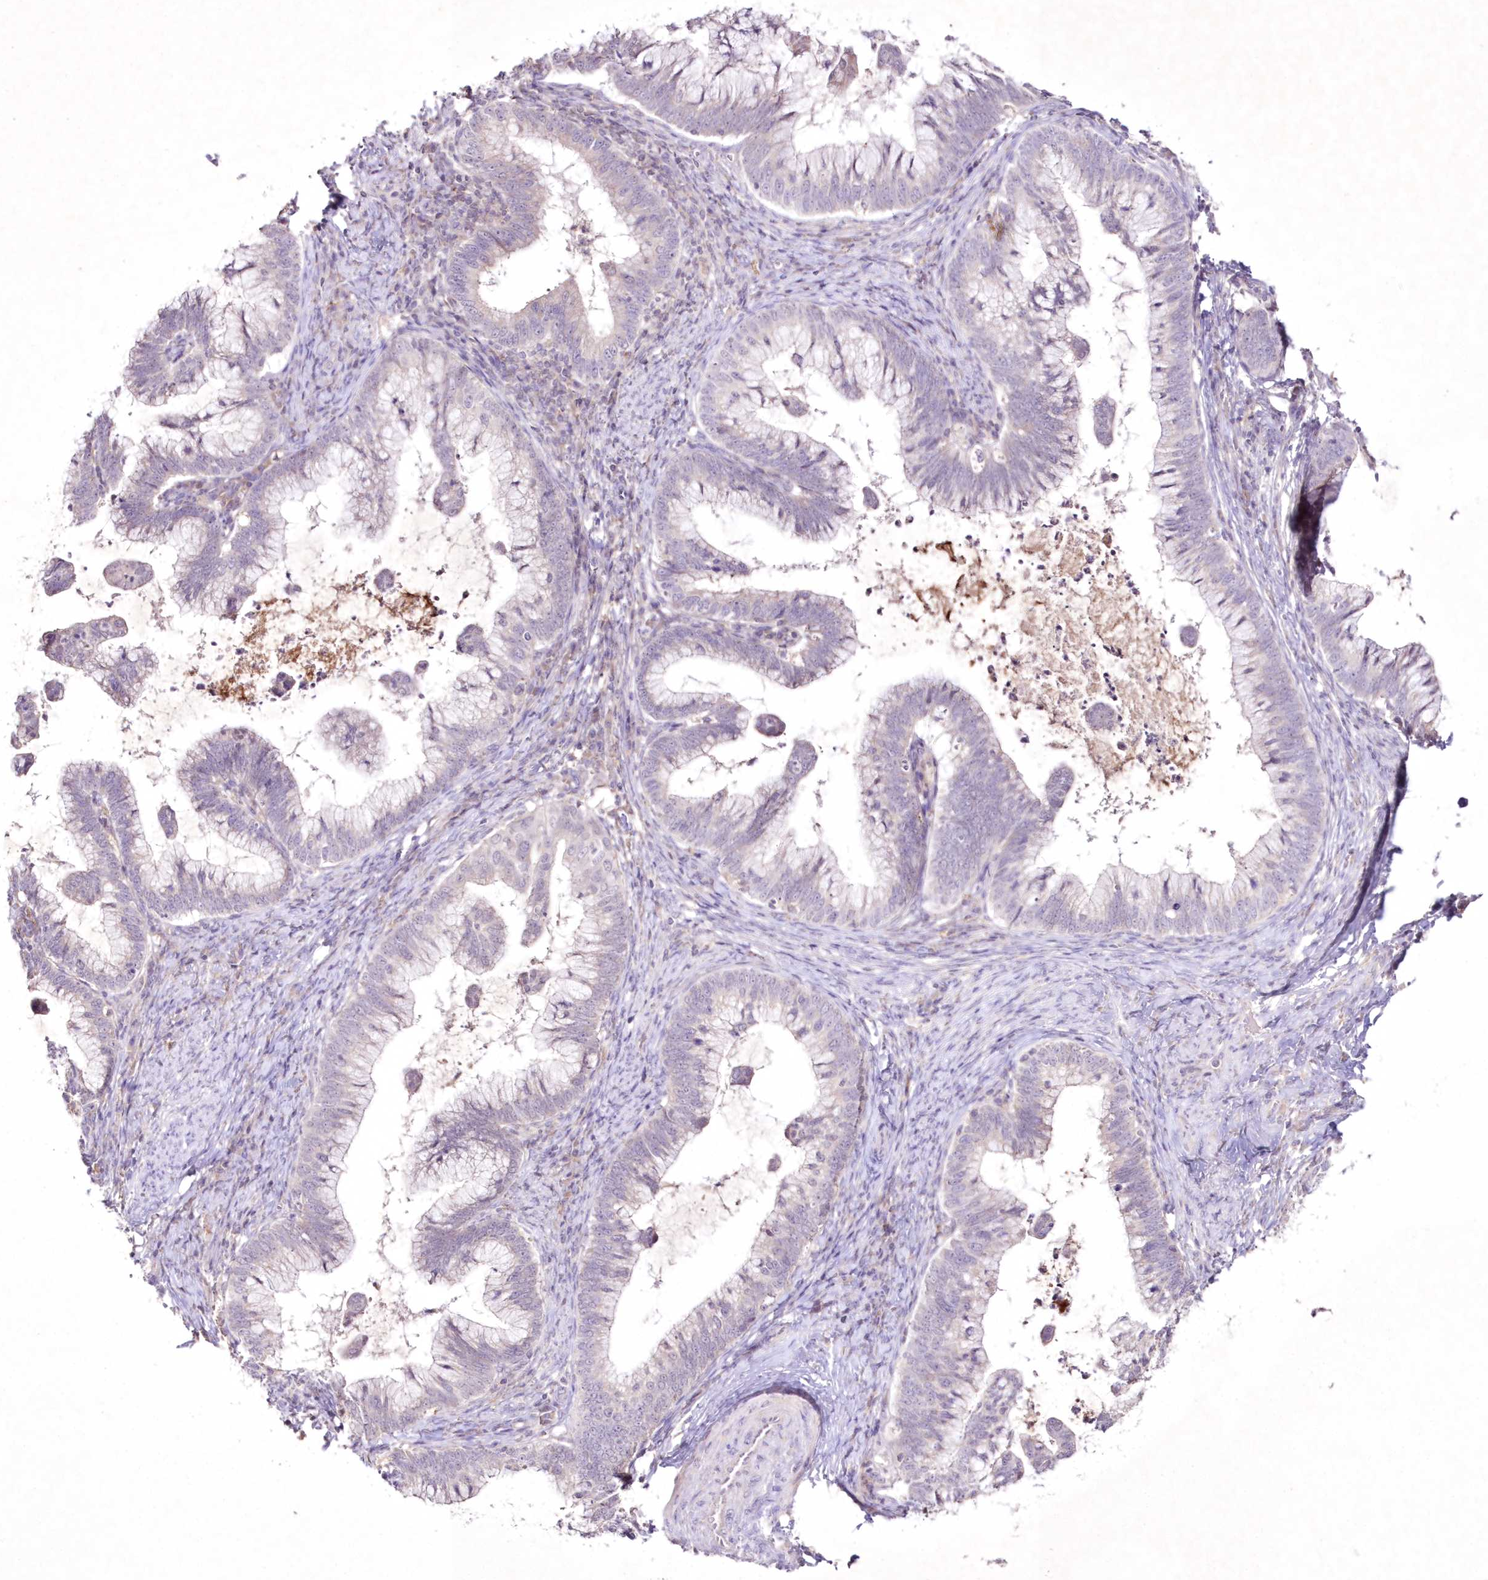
{"staining": {"intensity": "negative", "quantity": "none", "location": "none"}, "tissue": "cervical cancer", "cell_type": "Tumor cells", "image_type": "cancer", "snomed": [{"axis": "morphology", "description": "Adenocarcinoma, NOS"}, {"axis": "topography", "description": "Cervix"}], "caption": "Tumor cells show no significant expression in cervical cancer.", "gene": "NEU4", "patient": {"sex": "female", "age": 36}}